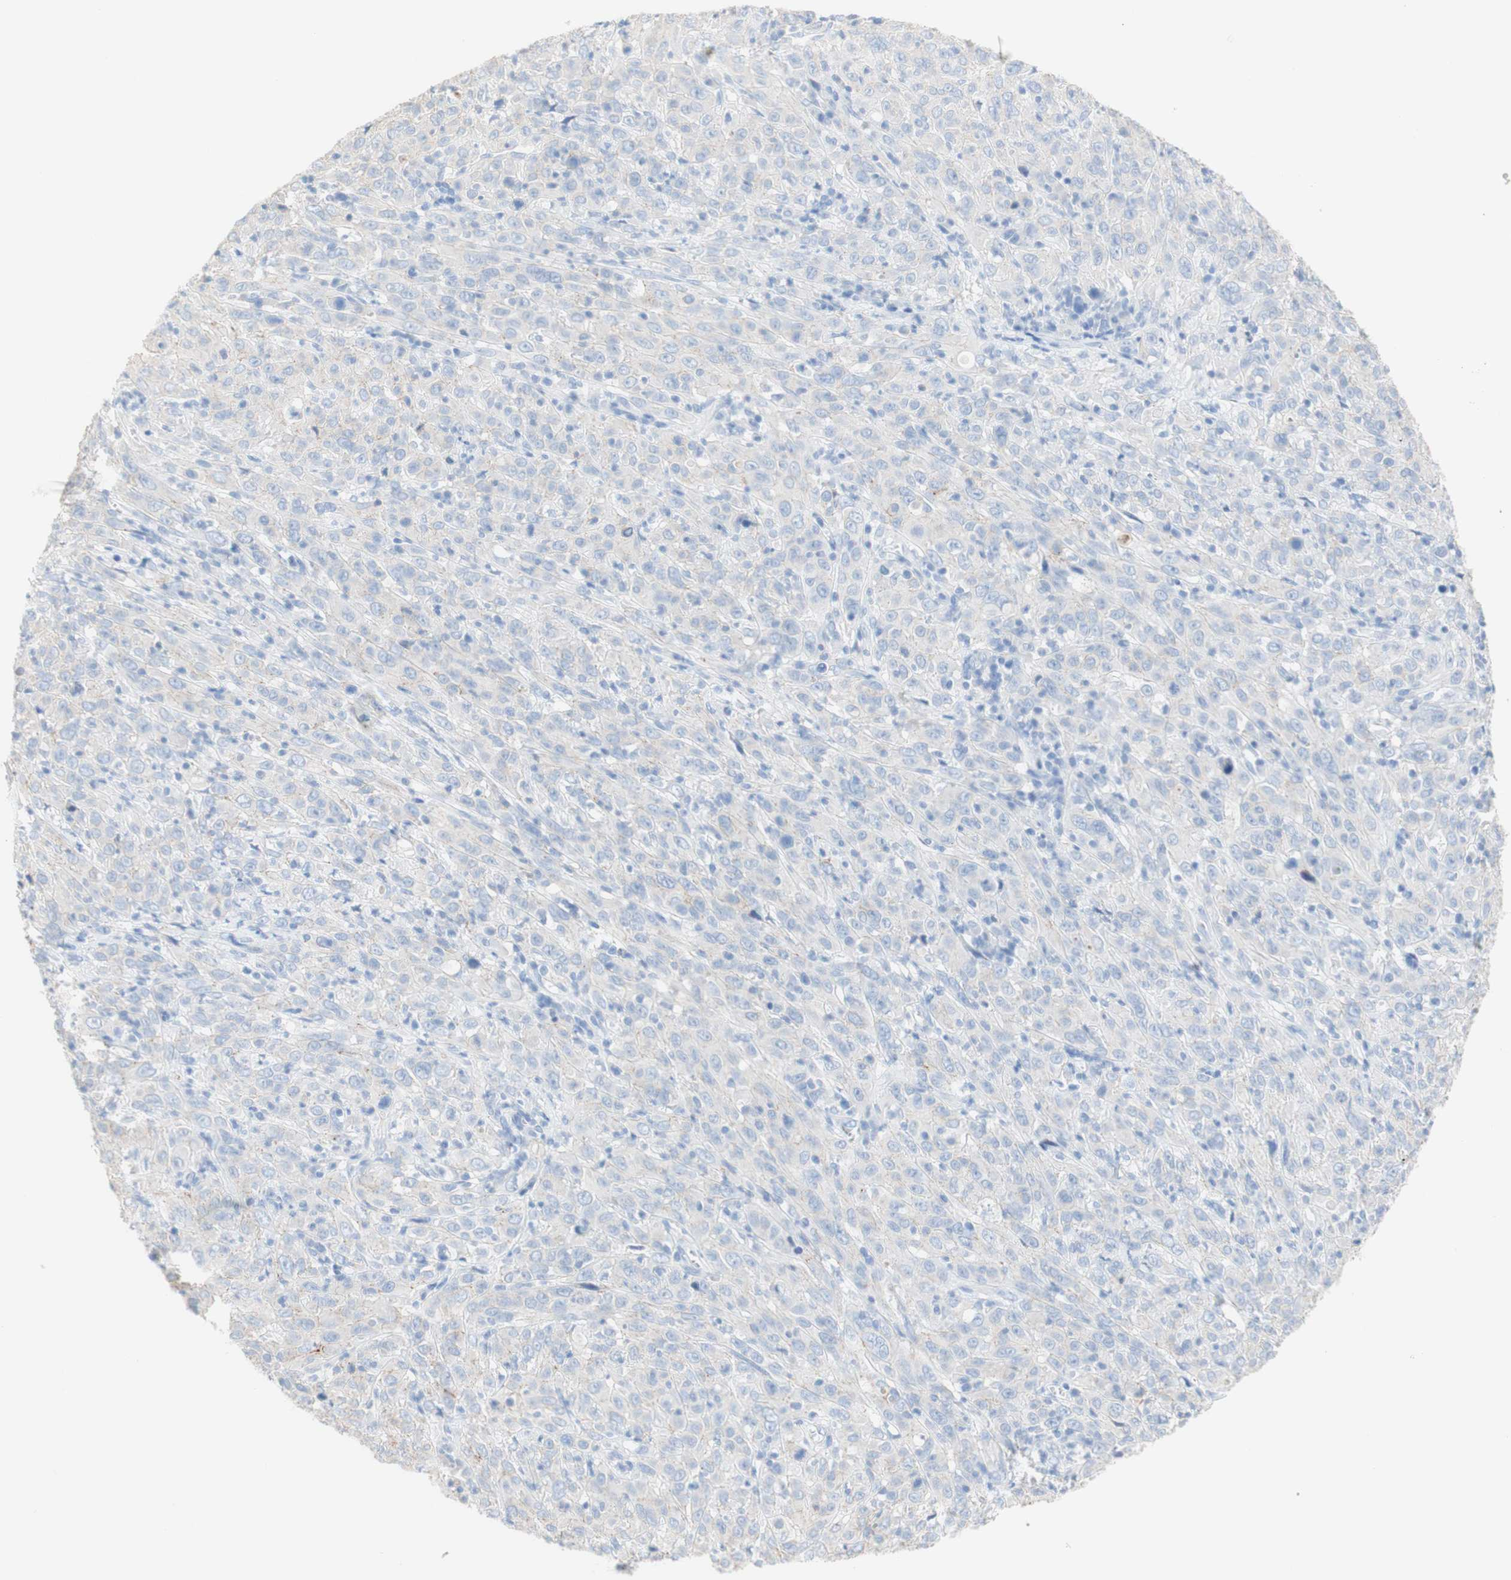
{"staining": {"intensity": "moderate", "quantity": "<25%", "location": "cytoplasmic/membranous"}, "tissue": "cervical cancer", "cell_type": "Tumor cells", "image_type": "cancer", "snomed": [{"axis": "morphology", "description": "Squamous cell carcinoma, NOS"}, {"axis": "topography", "description": "Cervix"}], "caption": "This image displays IHC staining of human cervical cancer (squamous cell carcinoma), with low moderate cytoplasmic/membranous staining in approximately <25% of tumor cells.", "gene": "DSC2", "patient": {"sex": "female", "age": 46}}